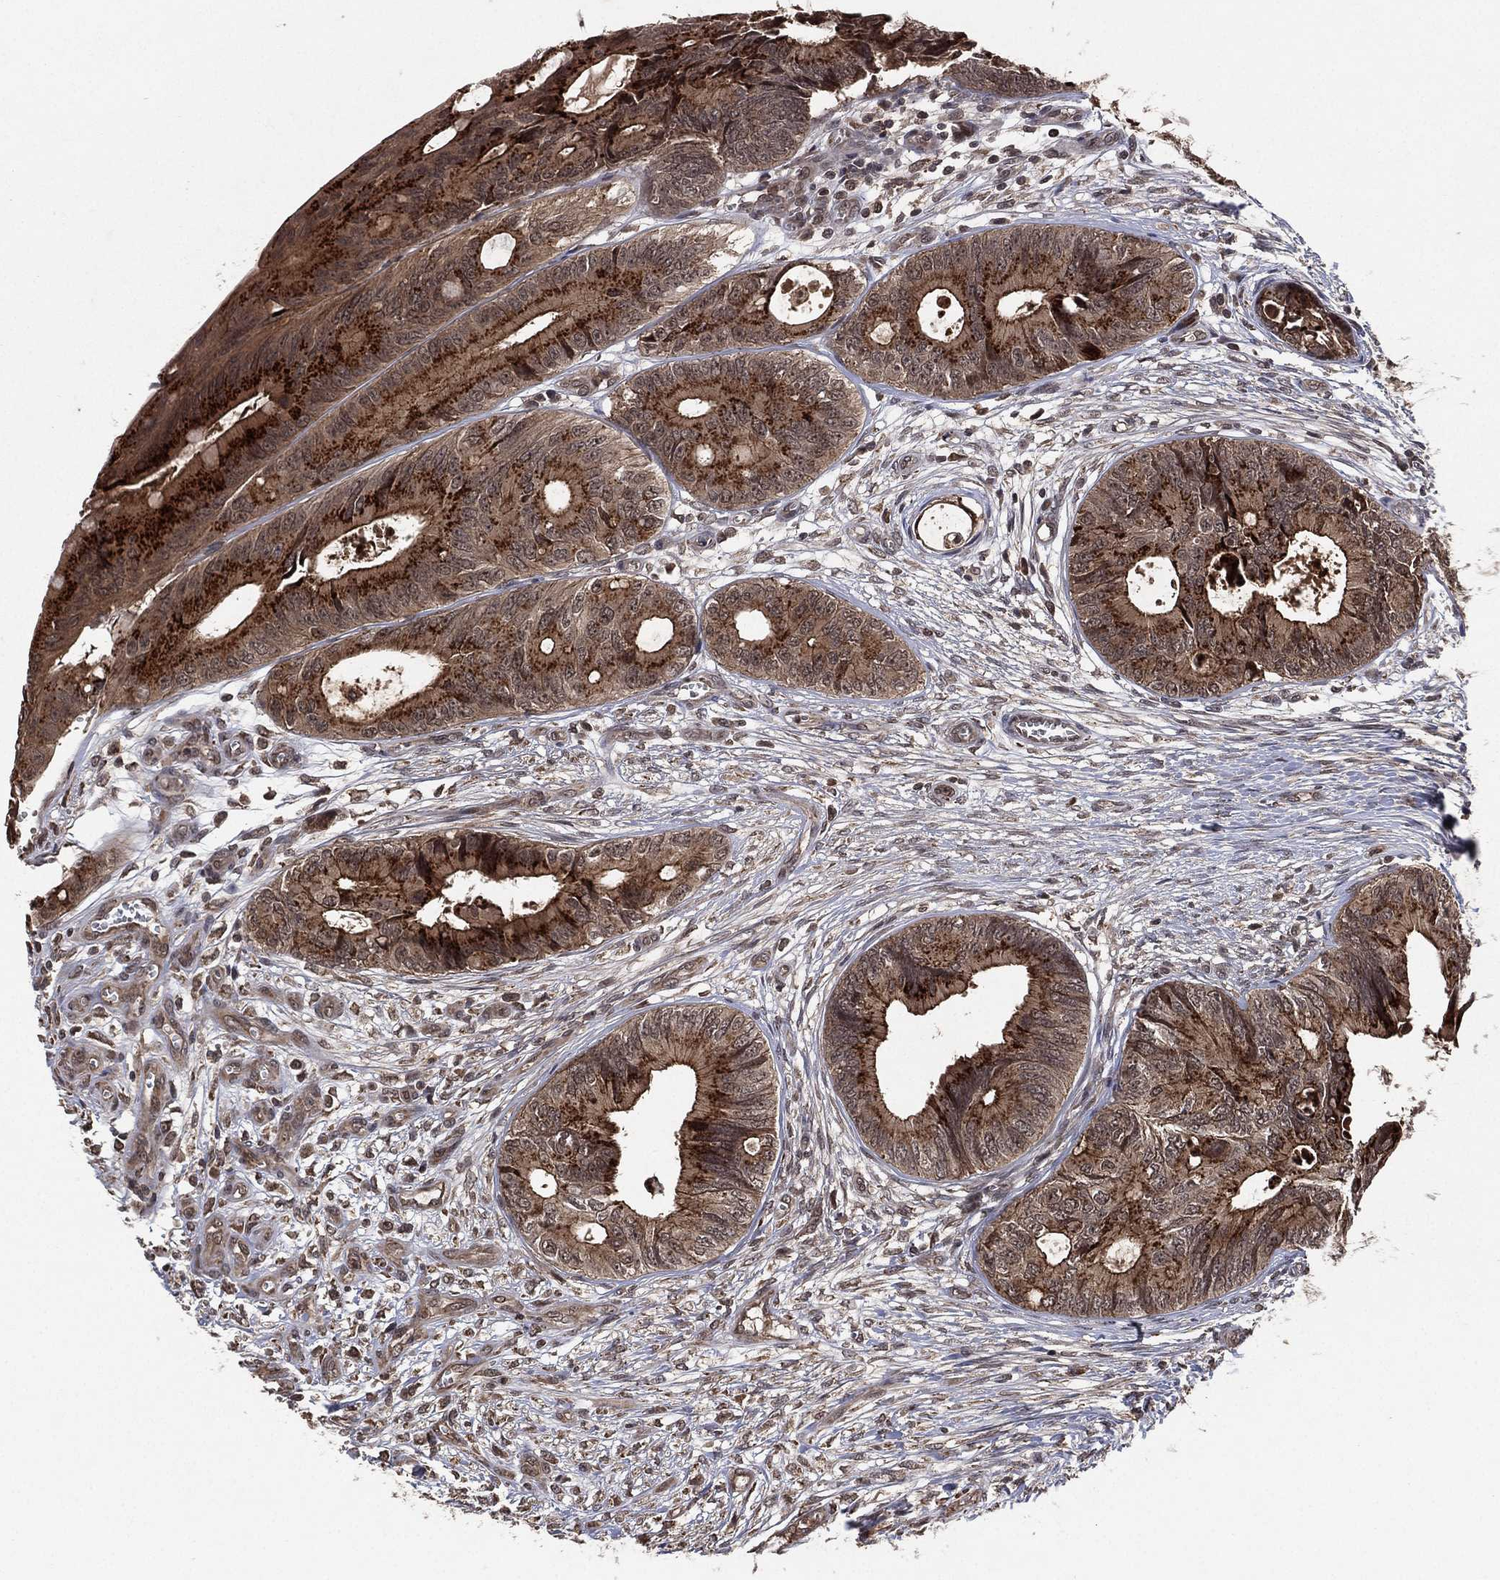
{"staining": {"intensity": "strong", "quantity": "<25%", "location": "cytoplasmic/membranous"}, "tissue": "colorectal cancer", "cell_type": "Tumor cells", "image_type": "cancer", "snomed": [{"axis": "morphology", "description": "Normal tissue, NOS"}, {"axis": "morphology", "description": "Adenocarcinoma, NOS"}, {"axis": "topography", "description": "Colon"}], "caption": "An image of colorectal adenocarcinoma stained for a protein displays strong cytoplasmic/membranous brown staining in tumor cells.", "gene": "ATG4B", "patient": {"sex": "male", "age": 65}}